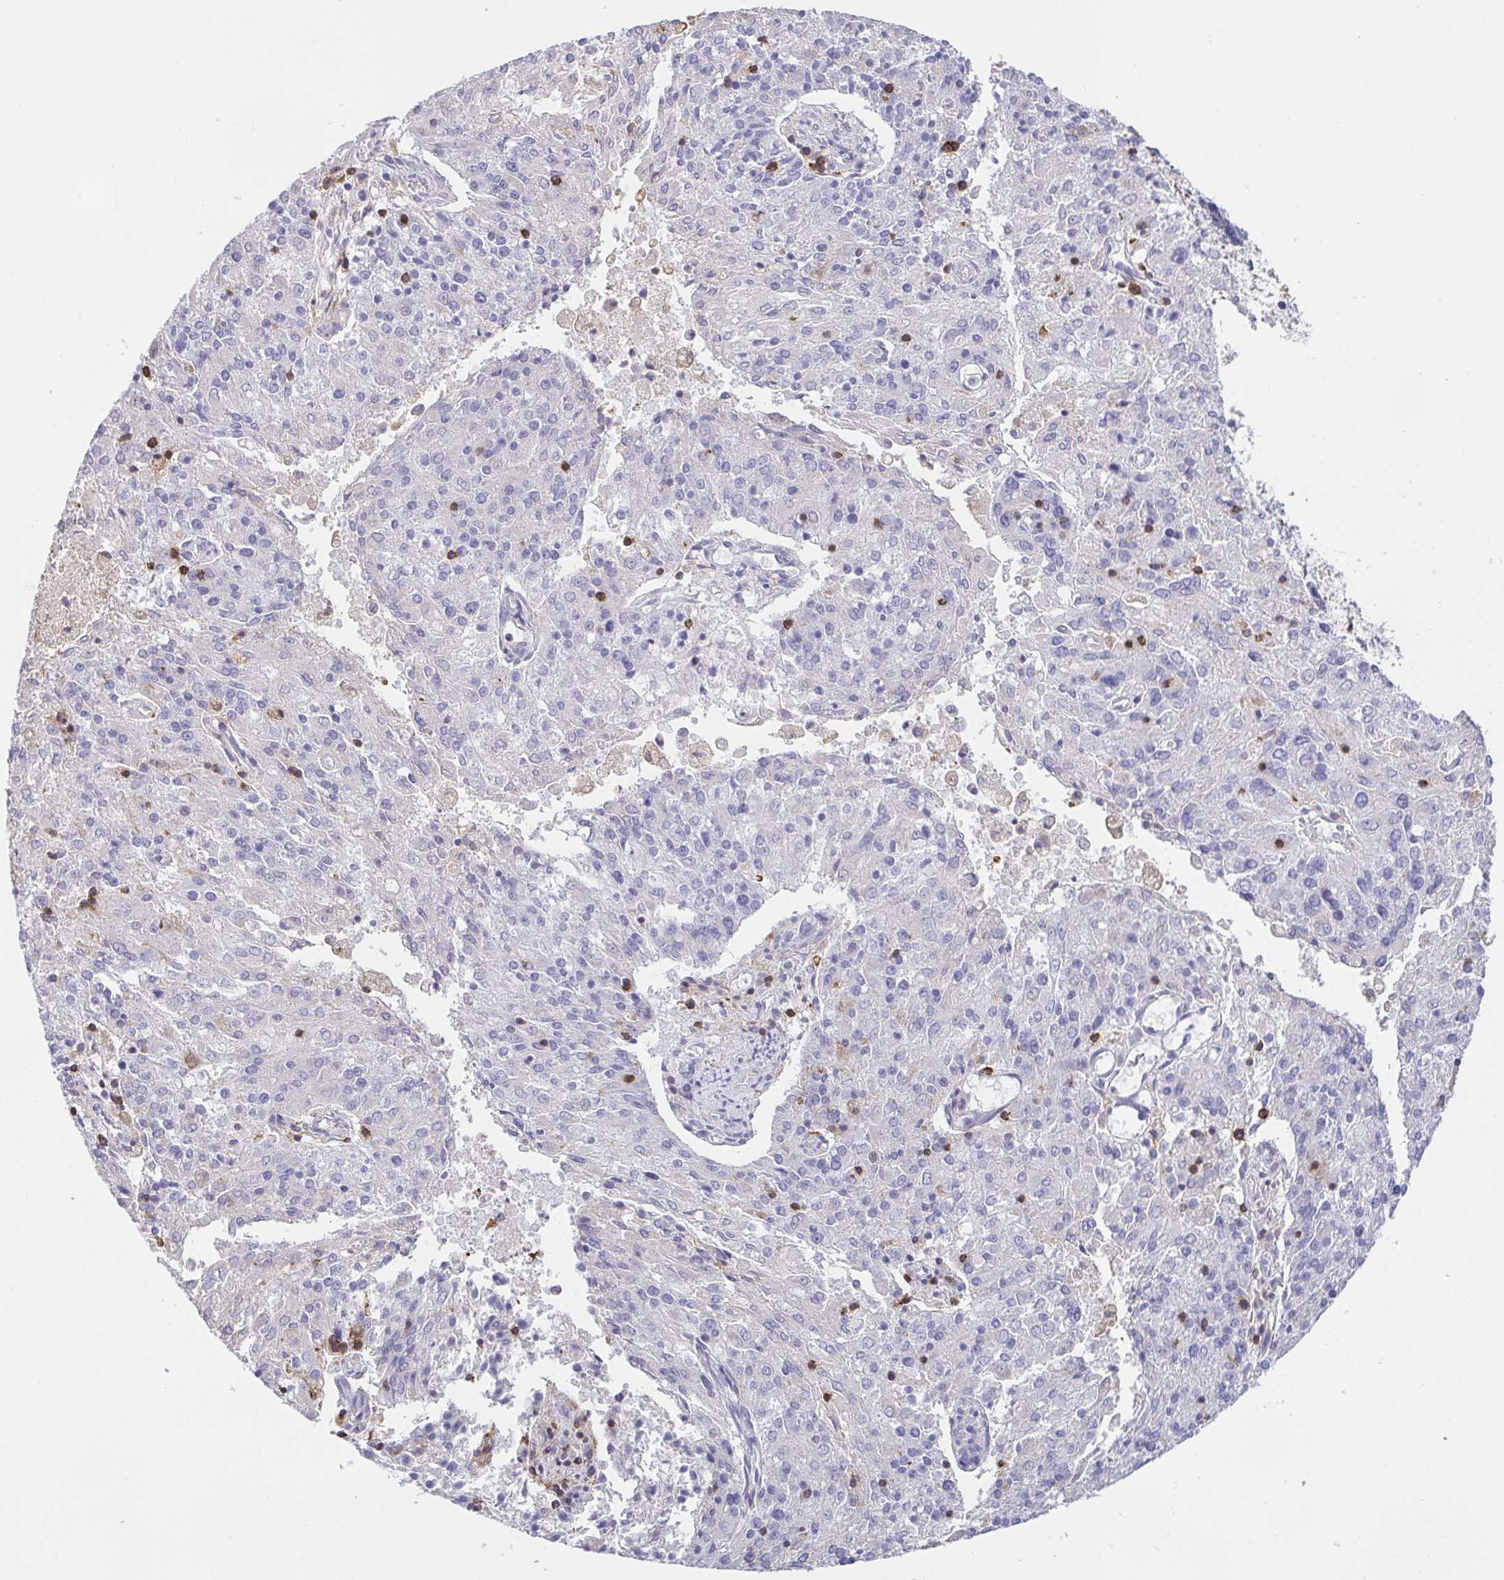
{"staining": {"intensity": "negative", "quantity": "none", "location": "none"}, "tissue": "endometrial cancer", "cell_type": "Tumor cells", "image_type": "cancer", "snomed": [{"axis": "morphology", "description": "Adenocarcinoma, NOS"}, {"axis": "topography", "description": "Endometrium"}], "caption": "This micrograph is of adenocarcinoma (endometrial) stained with immunohistochemistry to label a protein in brown with the nuclei are counter-stained blue. There is no staining in tumor cells.", "gene": "SKAP1", "patient": {"sex": "female", "age": 82}}